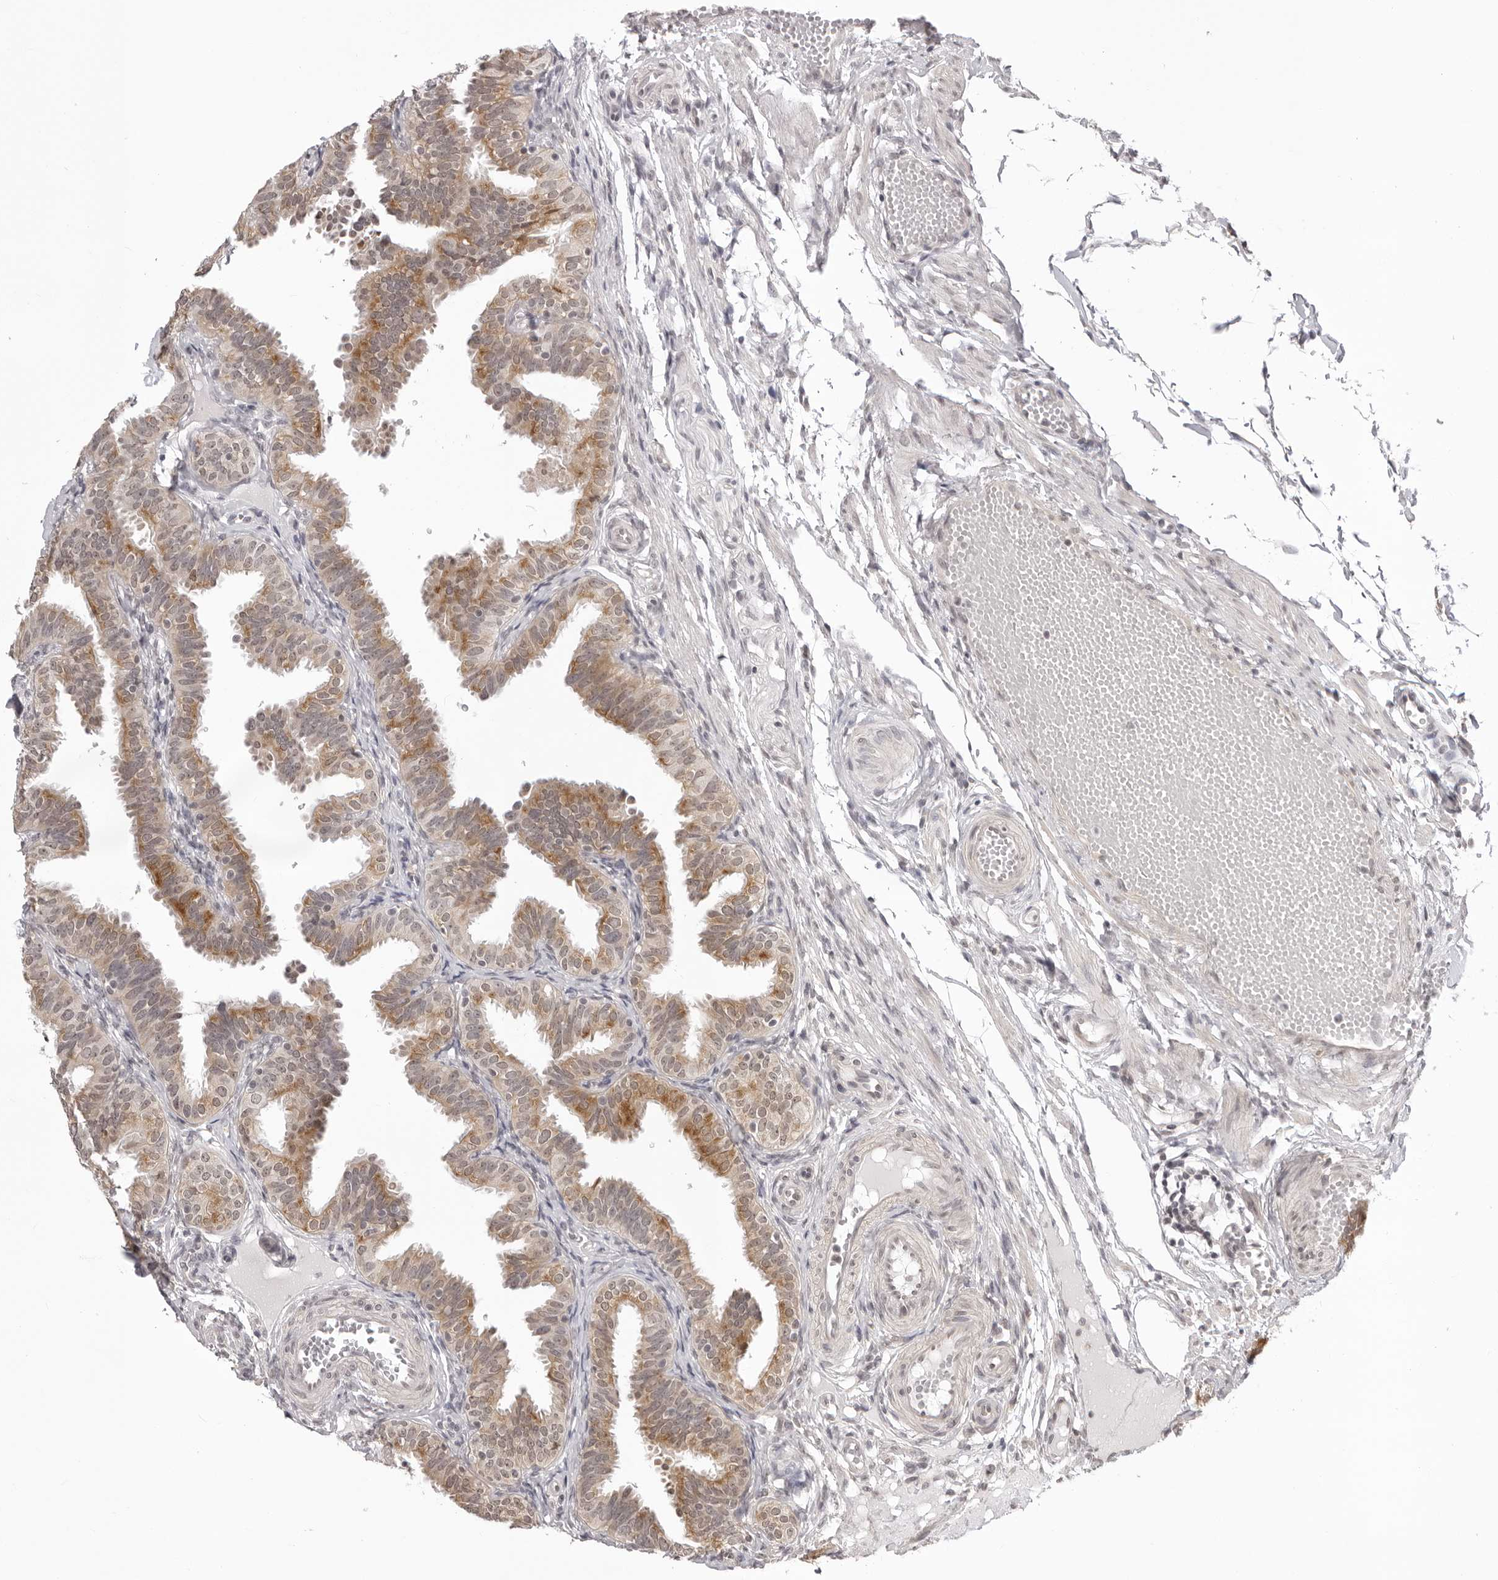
{"staining": {"intensity": "moderate", "quantity": "25%-75%", "location": "cytoplasmic/membranous"}, "tissue": "fallopian tube", "cell_type": "Glandular cells", "image_type": "normal", "snomed": [{"axis": "morphology", "description": "Normal tissue, NOS"}, {"axis": "topography", "description": "Fallopian tube"}], "caption": "Immunohistochemistry (DAB (3,3'-diaminobenzidine)) staining of normal fallopian tube shows moderate cytoplasmic/membranous protein positivity in about 25%-75% of glandular cells.", "gene": "ZC3H11A", "patient": {"sex": "female", "age": 35}}